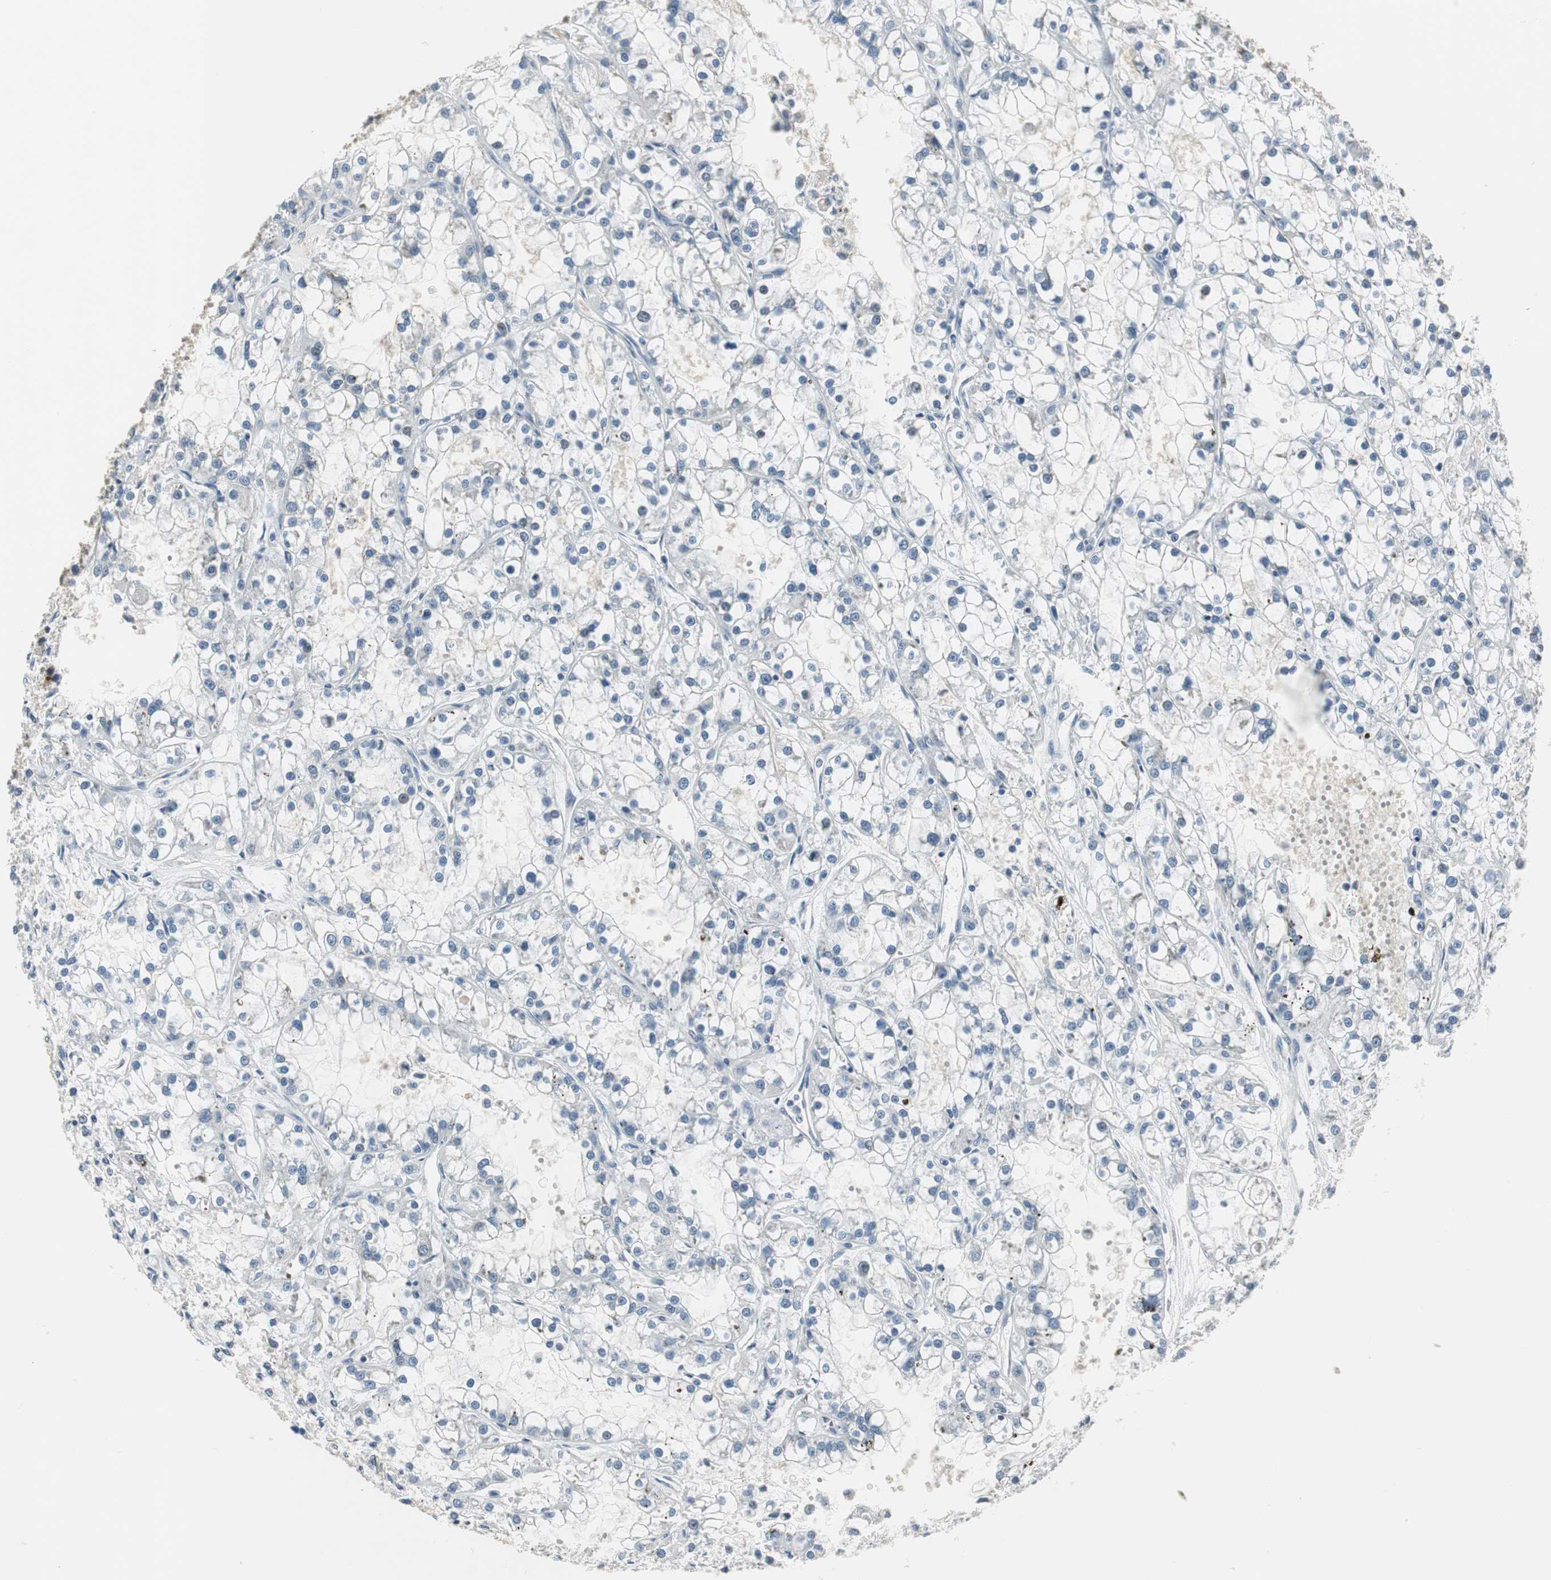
{"staining": {"intensity": "weak", "quantity": "<25%", "location": "cytoplasmic/membranous"}, "tissue": "renal cancer", "cell_type": "Tumor cells", "image_type": "cancer", "snomed": [{"axis": "morphology", "description": "Adenocarcinoma, NOS"}, {"axis": "topography", "description": "Kidney"}], "caption": "This is an immunohistochemistry (IHC) histopathology image of adenocarcinoma (renal). There is no expression in tumor cells.", "gene": "CCT5", "patient": {"sex": "female", "age": 52}}